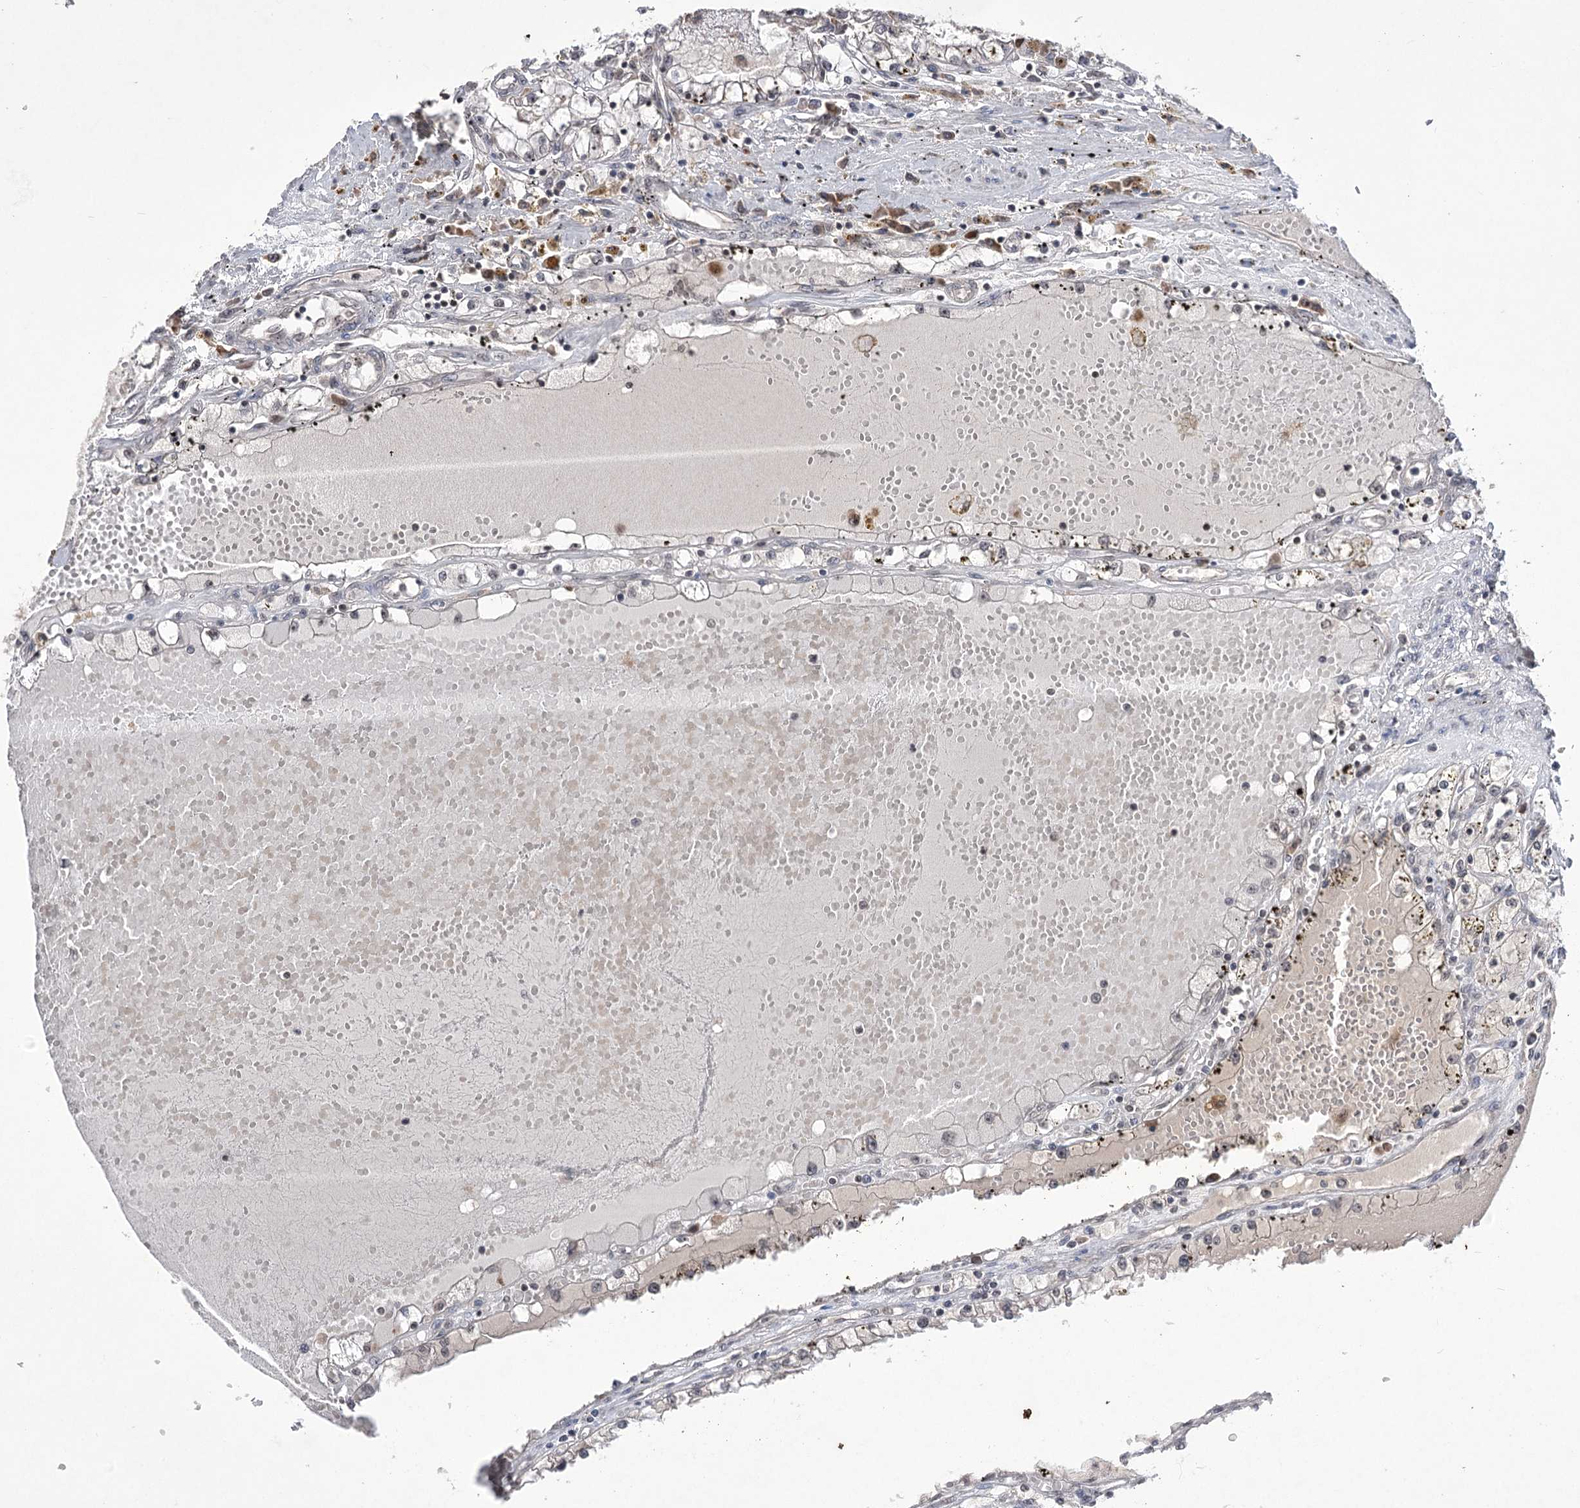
{"staining": {"intensity": "negative", "quantity": "none", "location": "none"}, "tissue": "renal cancer", "cell_type": "Tumor cells", "image_type": "cancer", "snomed": [{"axis": "morphology", "description": "Adenocarcinoma, NOS"}, {"axis": "topography", "description": "Kidney"}], "caption": "Immunohistochemistry (IHC) of renal adenocarcinoma exhibits no expression in tumor cells.", "gene": "VGLL4", "patient": {"sex": "male", "age": 56}}